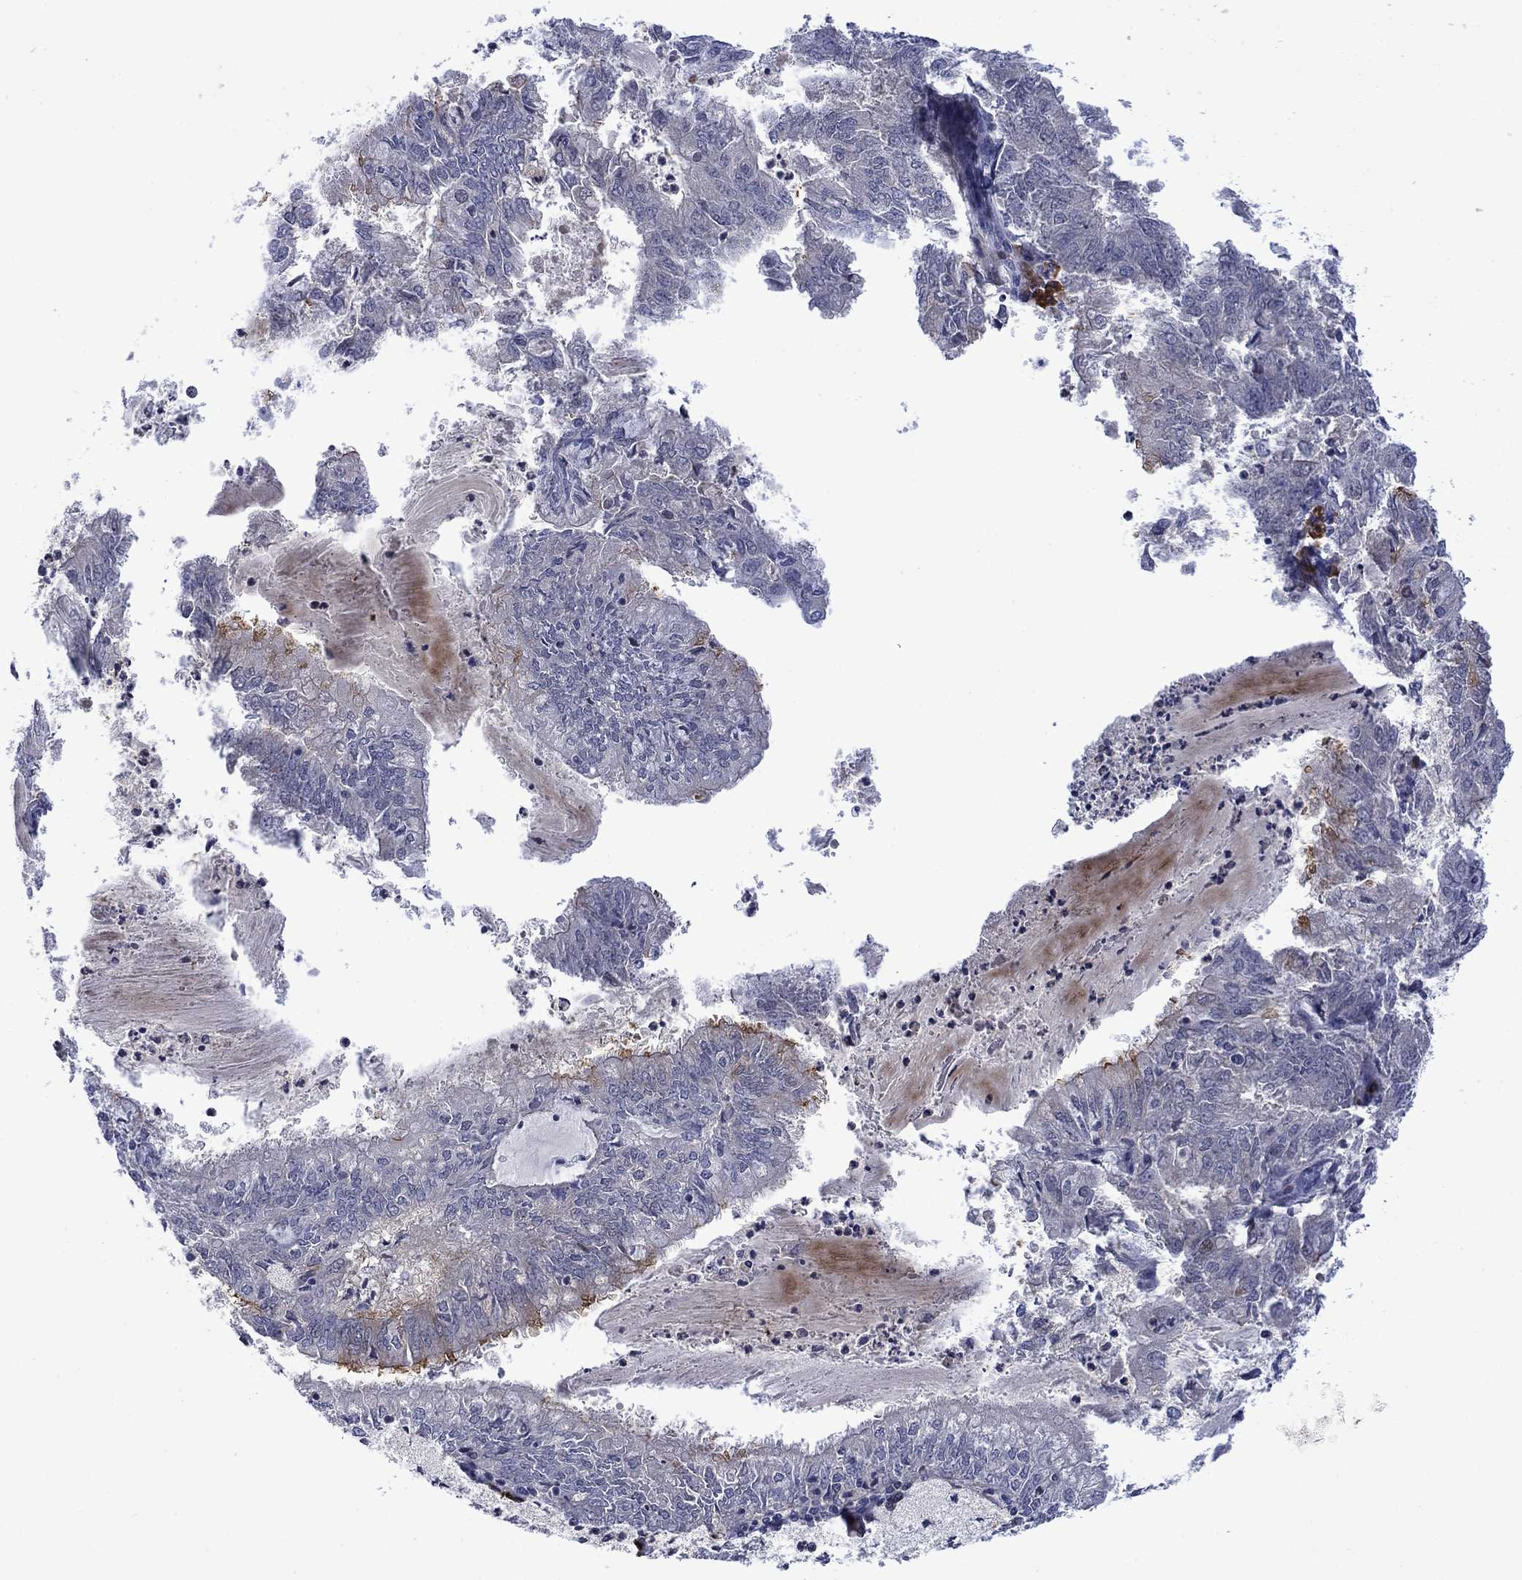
{"staining": {"intensity": "moderate", "quantity": "<25%", "location": "cytoplasmic/membranous"}, "tissue": "endometrial cancer", "cell_type": "Tumor cells", "image_type": "cancer", "snomed": [{"axis": "morphology", "description": "Adenocarcinoma, NOS"}, {"axis": "topography", "description": "Endometrium"}], "caption": "IHC (DAB) staining of endometrial cancer demonstrates moderate cytoplasmic/membranous protein staining in about <25% of tumor cells.", "gene": "AGL", "patient": {"sex": "female", "age": 57}}